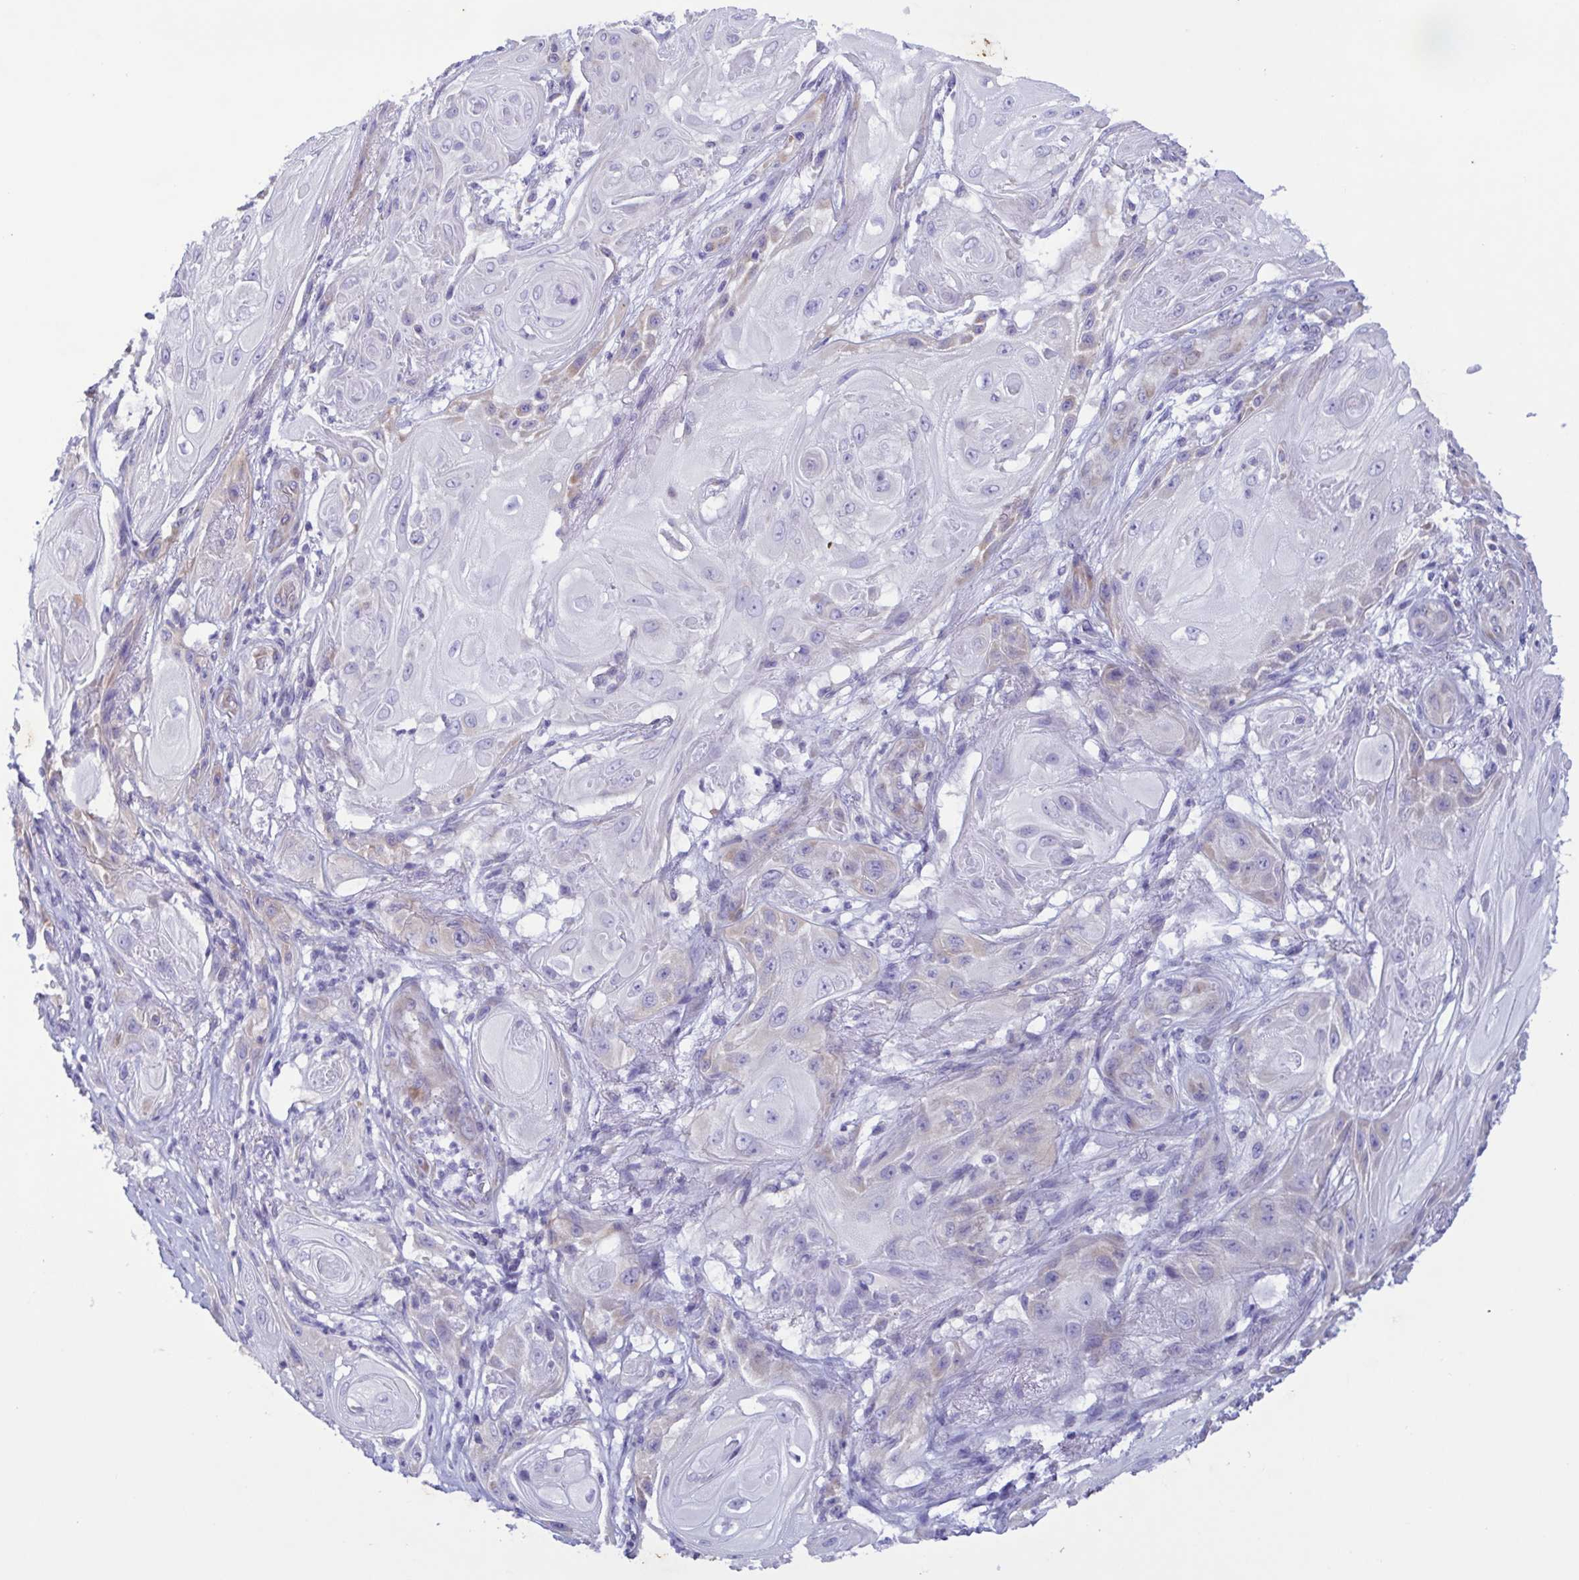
{"staining": {"intensity": "negative", "quantity": "none", "location": "none"}, "tissue": "skin cancer", "cell_type": "Tumor cells", "image_type": "cancer", "snomed": [{"axis": "morphology", "description": "Squamous cell carcinoma, NOS"}, {"axis": "topography", "description": "Skin"}], "caption": "Image shows no protein positivity in tumor cells of squamous cell carcinoma (skin) tissue.", "gene": "TNNI3", "patient": {"sex": "male", "age": 62}}